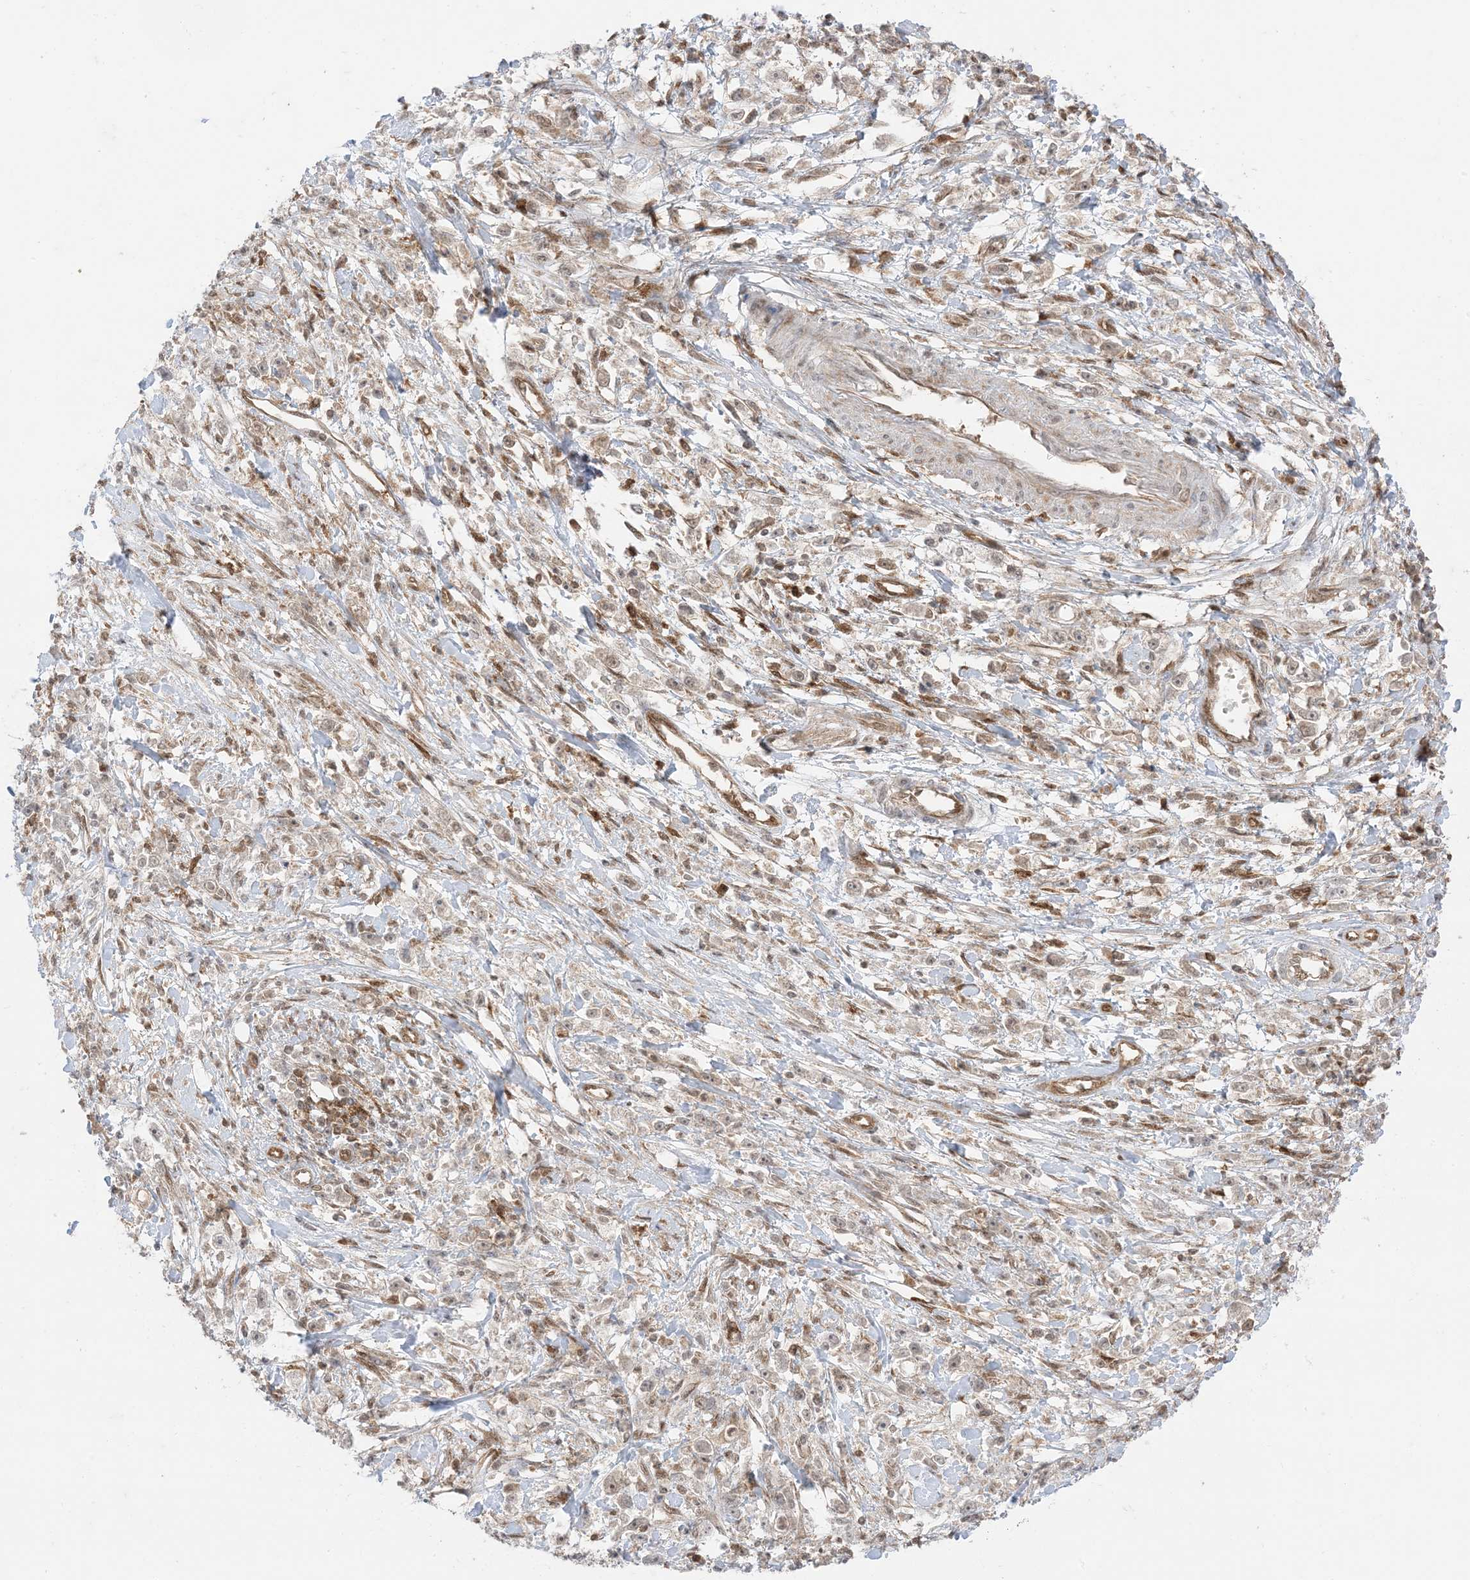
{"staining": {"intensity": "weak", "quantity": "<25%", "location": "cytoplasmic/membranous"}, "tissue": "stomach cancer", "cell_type": "Tumor cells", "image_type": "cancer", "snomed": [{"axis": "morphology", "description": "Adenocarcinoma, NOS"}, {"axis": "topography", "description": "Stomach"}], "caption": "High power microscopy micrograph of an IHC micrograph of adenocarcinoma (stomach), revealing no significant staining in tumor cells.", "gene": "PTPA", "patient": {"sex": "female", "age": 59}}